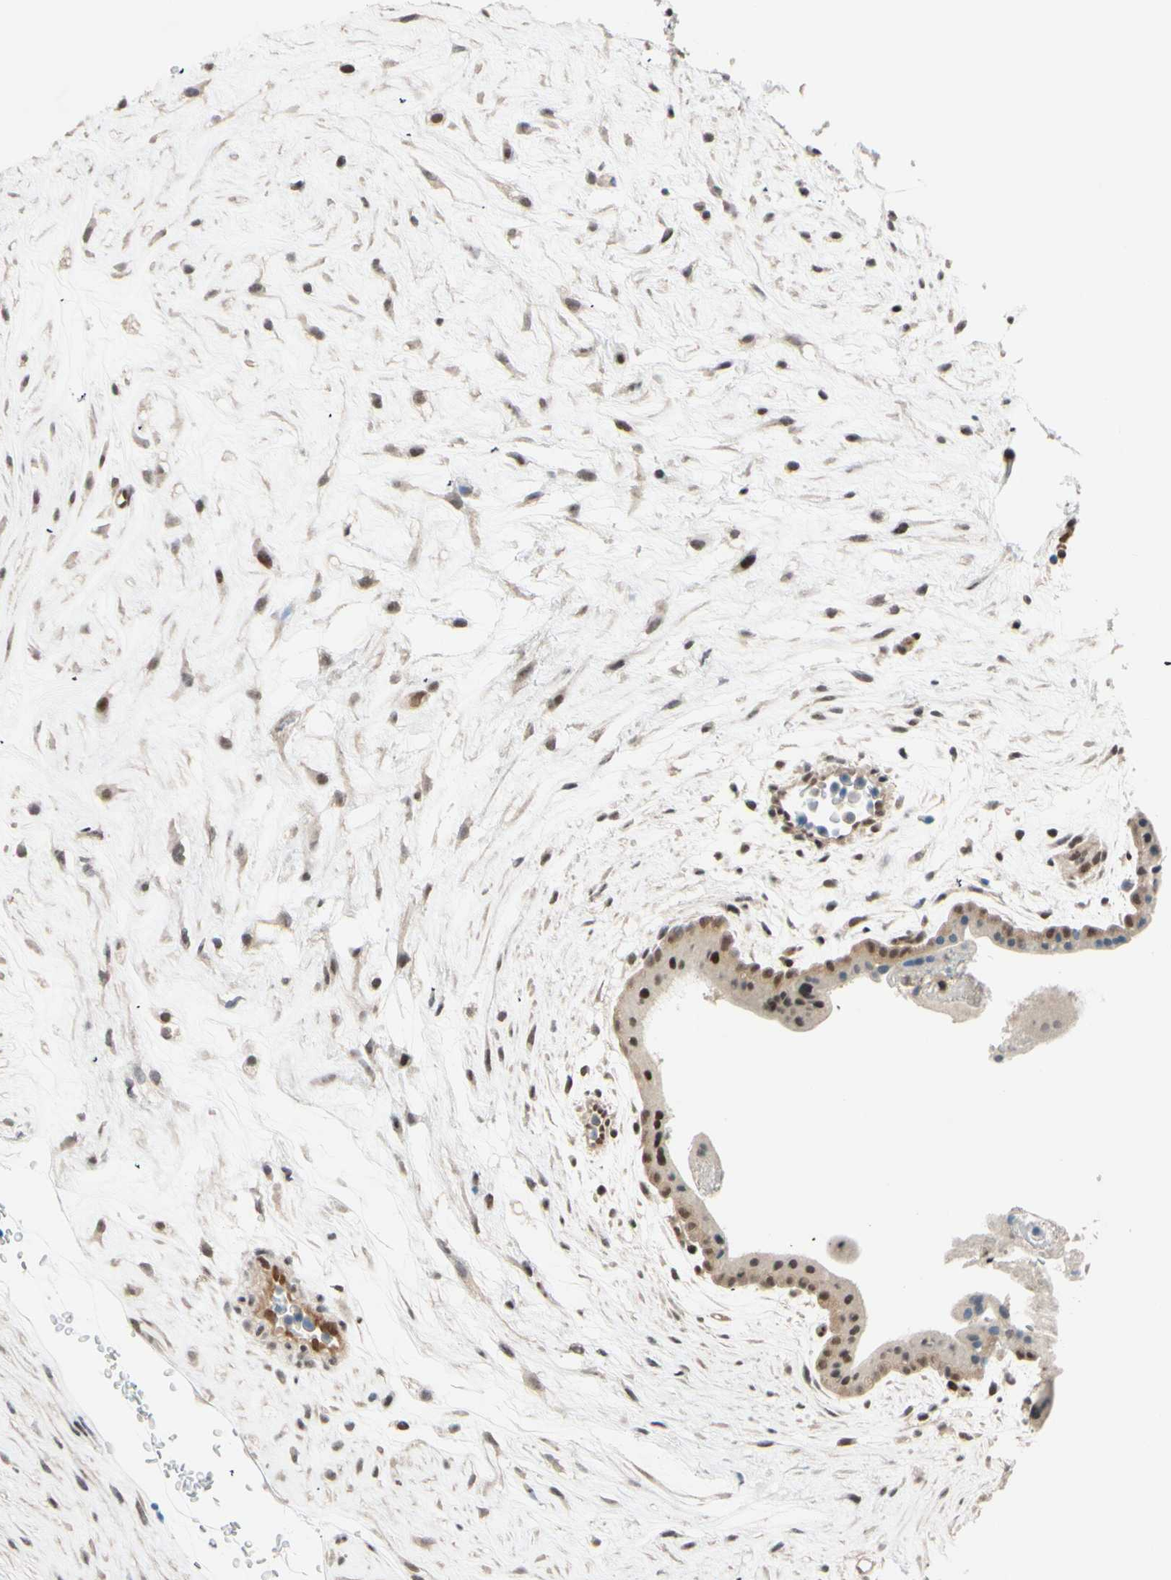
{"staining": {"intensity": "weak", "quantity": ">75%", "location": "cytoplasmic/membranous,nuclear"}, "tissue": "placenta", "cell_type": "Decidual cells", "image_type": "normal", "snomed": [{"axis": "morphology", "description": "Normal tissue, NOS"}, {"axis": "topography", "description": "Placenta"}], "caption": "Approximately >75% of decidual cells in unremarkable placenta reveal weak cytoplasmic/membranous,nuclear protein staining as visualized by brown immunohistochemical staining.", "gene": "TAF4", "patient": {"sex": "female", "age": 35}}